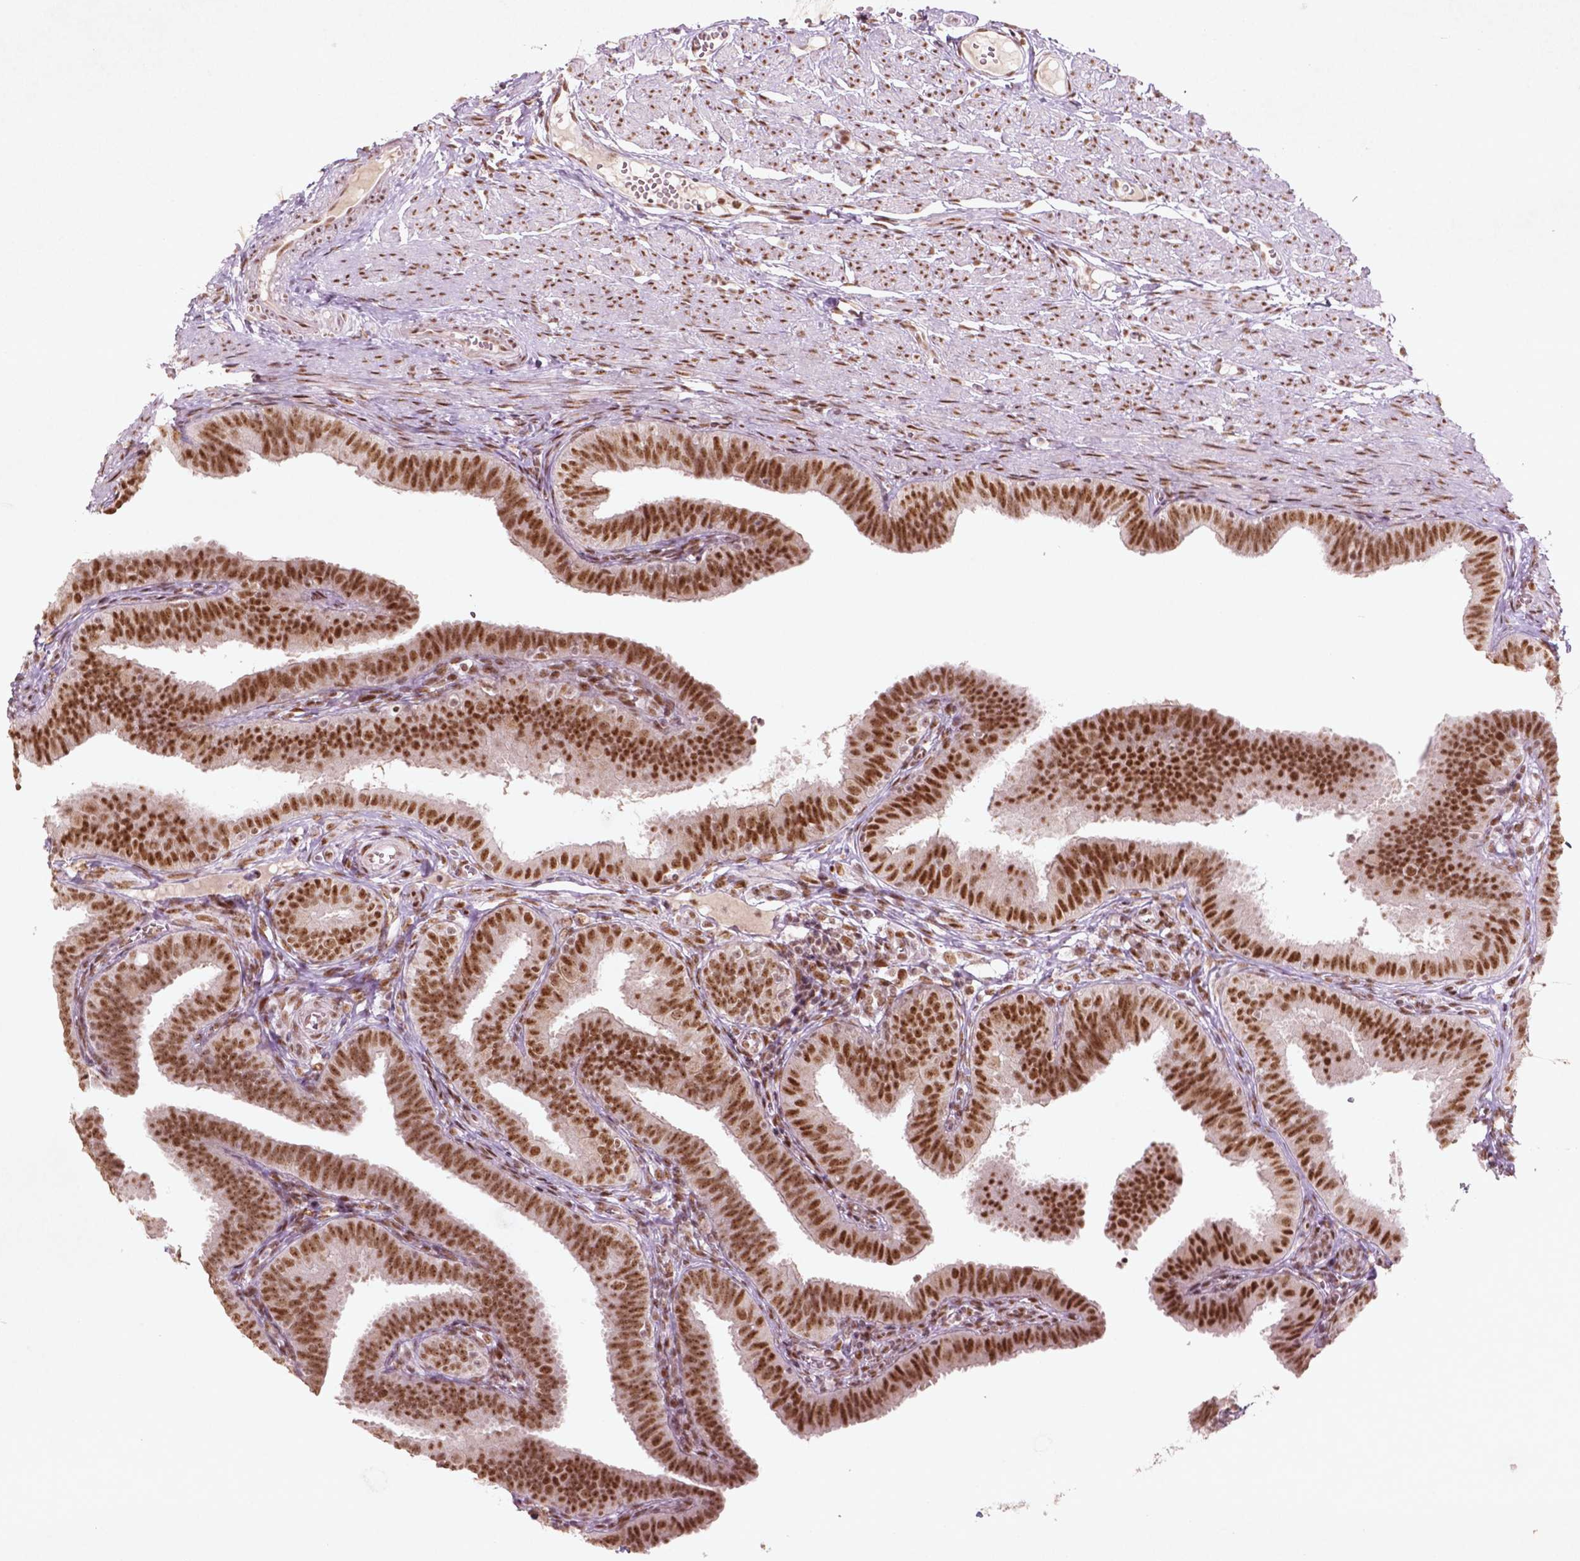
{"staining": {"intensity": "moderate", "quantity": ">75%", "location": "nuclear"}, "tissue": "fallopian tube", "cell_type": "Glandular cells", "image_type": "normal", "snomed": [{"axis": "morphology", "description": "Normal tissue, NOS"}, {"axis": "topography", "description": "Fallopian tube"}], "caption": "Immunohistochemistry (DAB) staining of normal human fallopian tube exhibits moderate nuclear protein positivity in approximately >75% of glandular cells.", "gene": "HMG20B", "patient": {"sex": "female", "age": 25}}